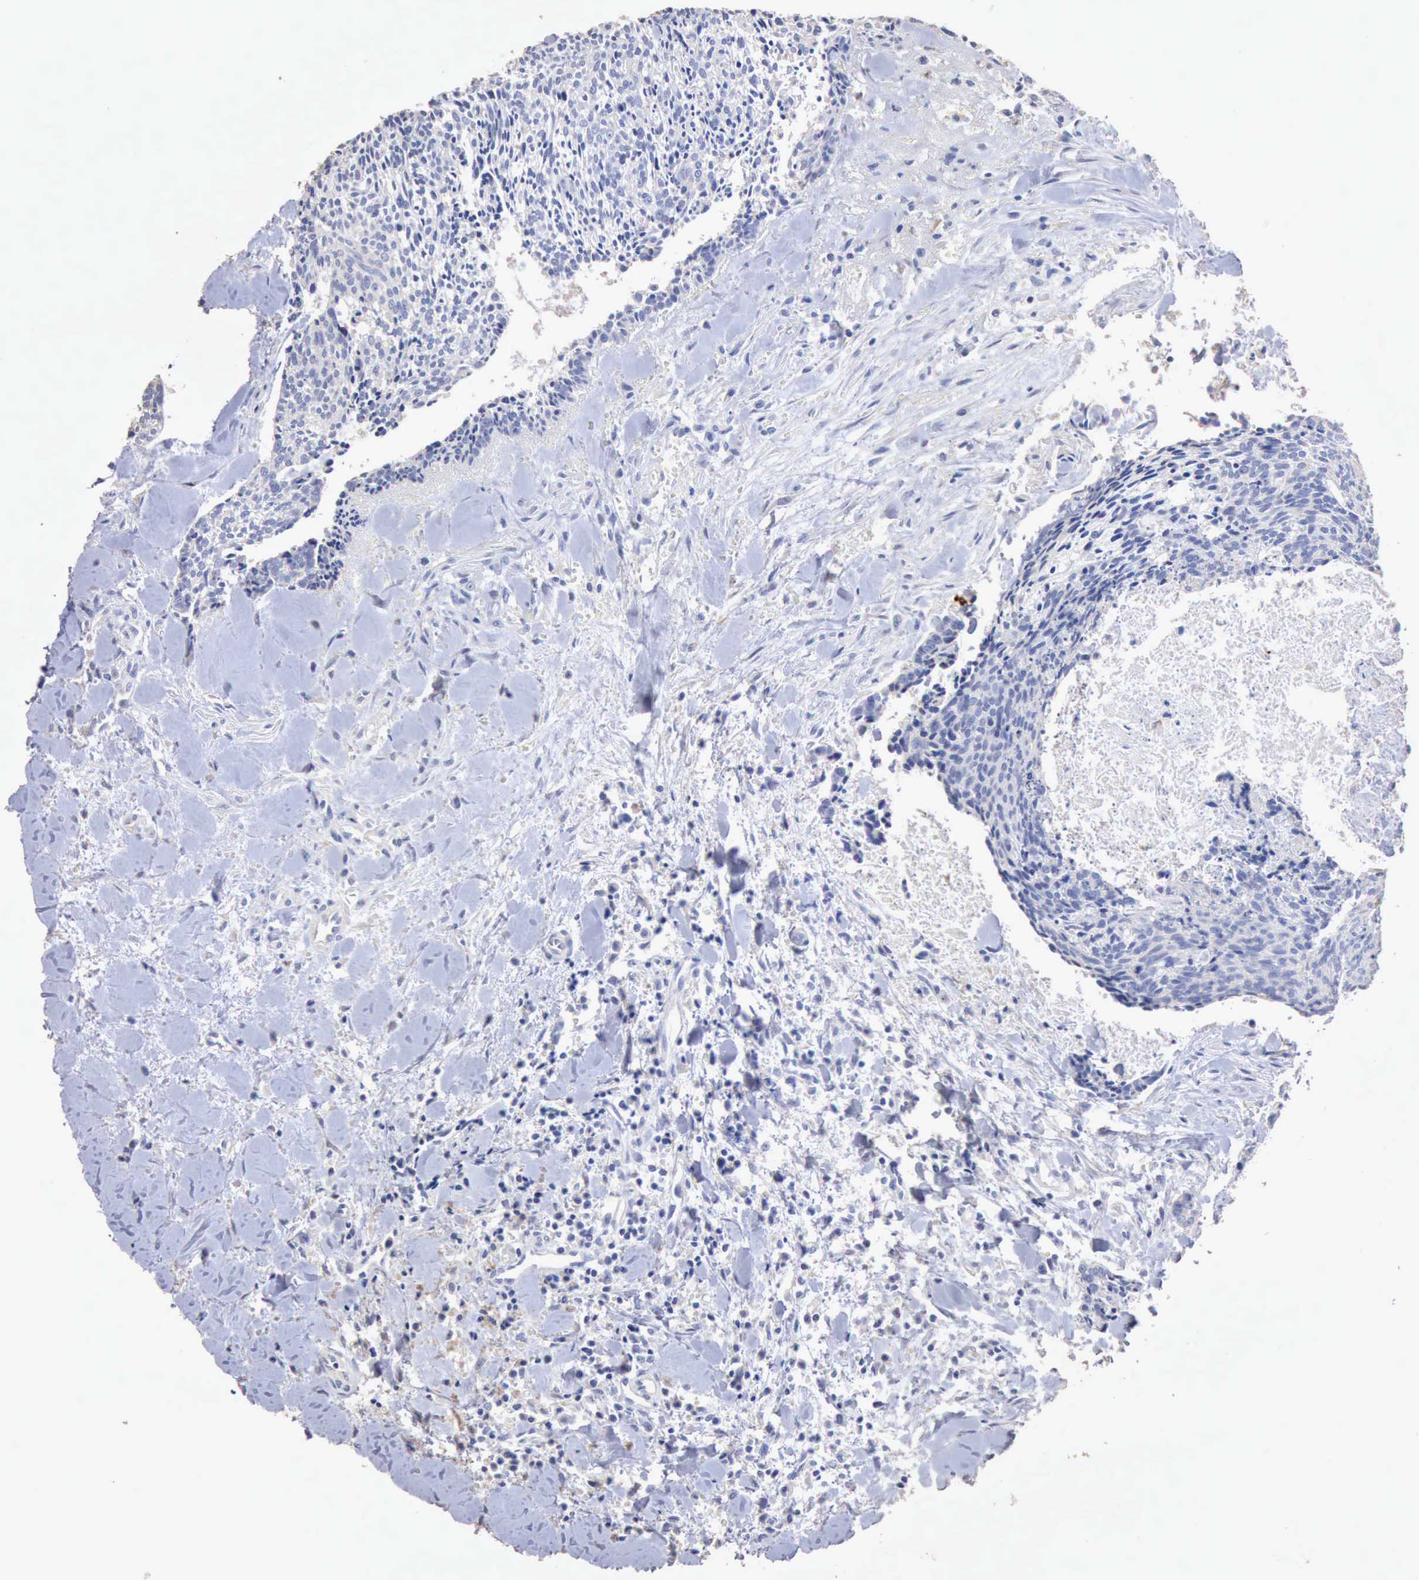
{"staining": {"intensity": "negative", "quantity": "none", "location": "none"}, "tissue": "head and neck cancer", "cell_type": "Tumor cells", "image_type": "cancer", "snomed": [{"axis": "morphology", "description": "Squamous cell carcinoma, NOS"}, {"axis": "topography", "description": "Salivary gland"}, {"axis": "topography", "description": "Head-Neck"}], "caption": "Tumor cells are negative for brown protein staining in head and neck squamous cell carcinoma. (DAB (3,3'-diaminobenzidine) immunohistochemistry with hematoxylin counter stain).", "gene": "KRT6B", "patient": {"sex": "male", "age": 70}}